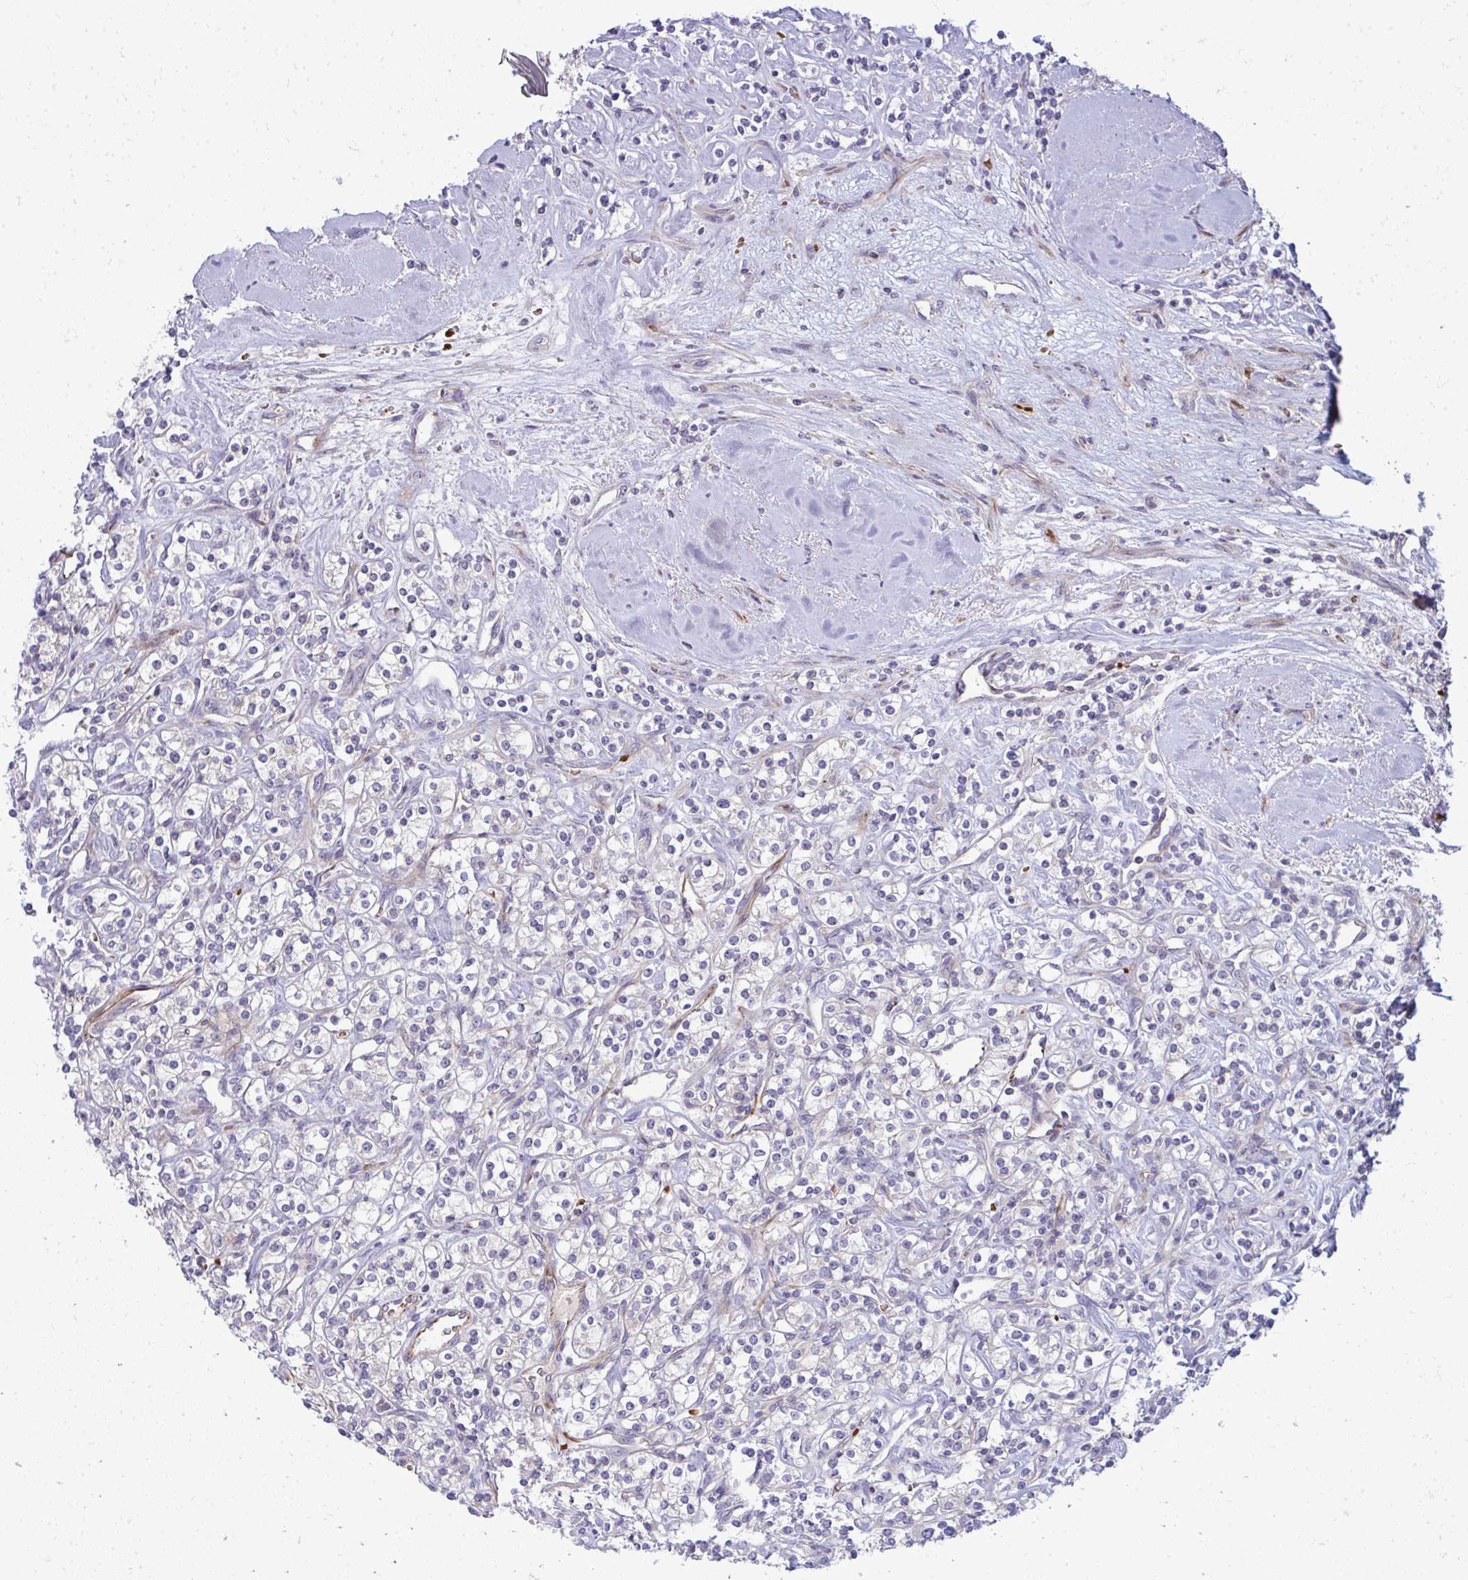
{"staining": {"intensity": "negative", "quantity": "none", "location": "none"}, "tissue": "renal cancer", "cell_type": "Tumor cells", "image_type": "cancer", "snomed": [{"axis": "morphology", "description": "Adenocarcinoma, NOS"}, {"axis": "topography", "description": "Kidney"}], "caption": "Immunohistochemistry image of human renal adenocarcinoma stained for a protein (brown), which reveals no staining in tumor cells. Brightfield microscopy of IHC stained with DAB (brown) and hematoxylin (blue), captured at high magnification.", "gene": "SLC14A1", "patient": {"sex": "male", "age": 77}}